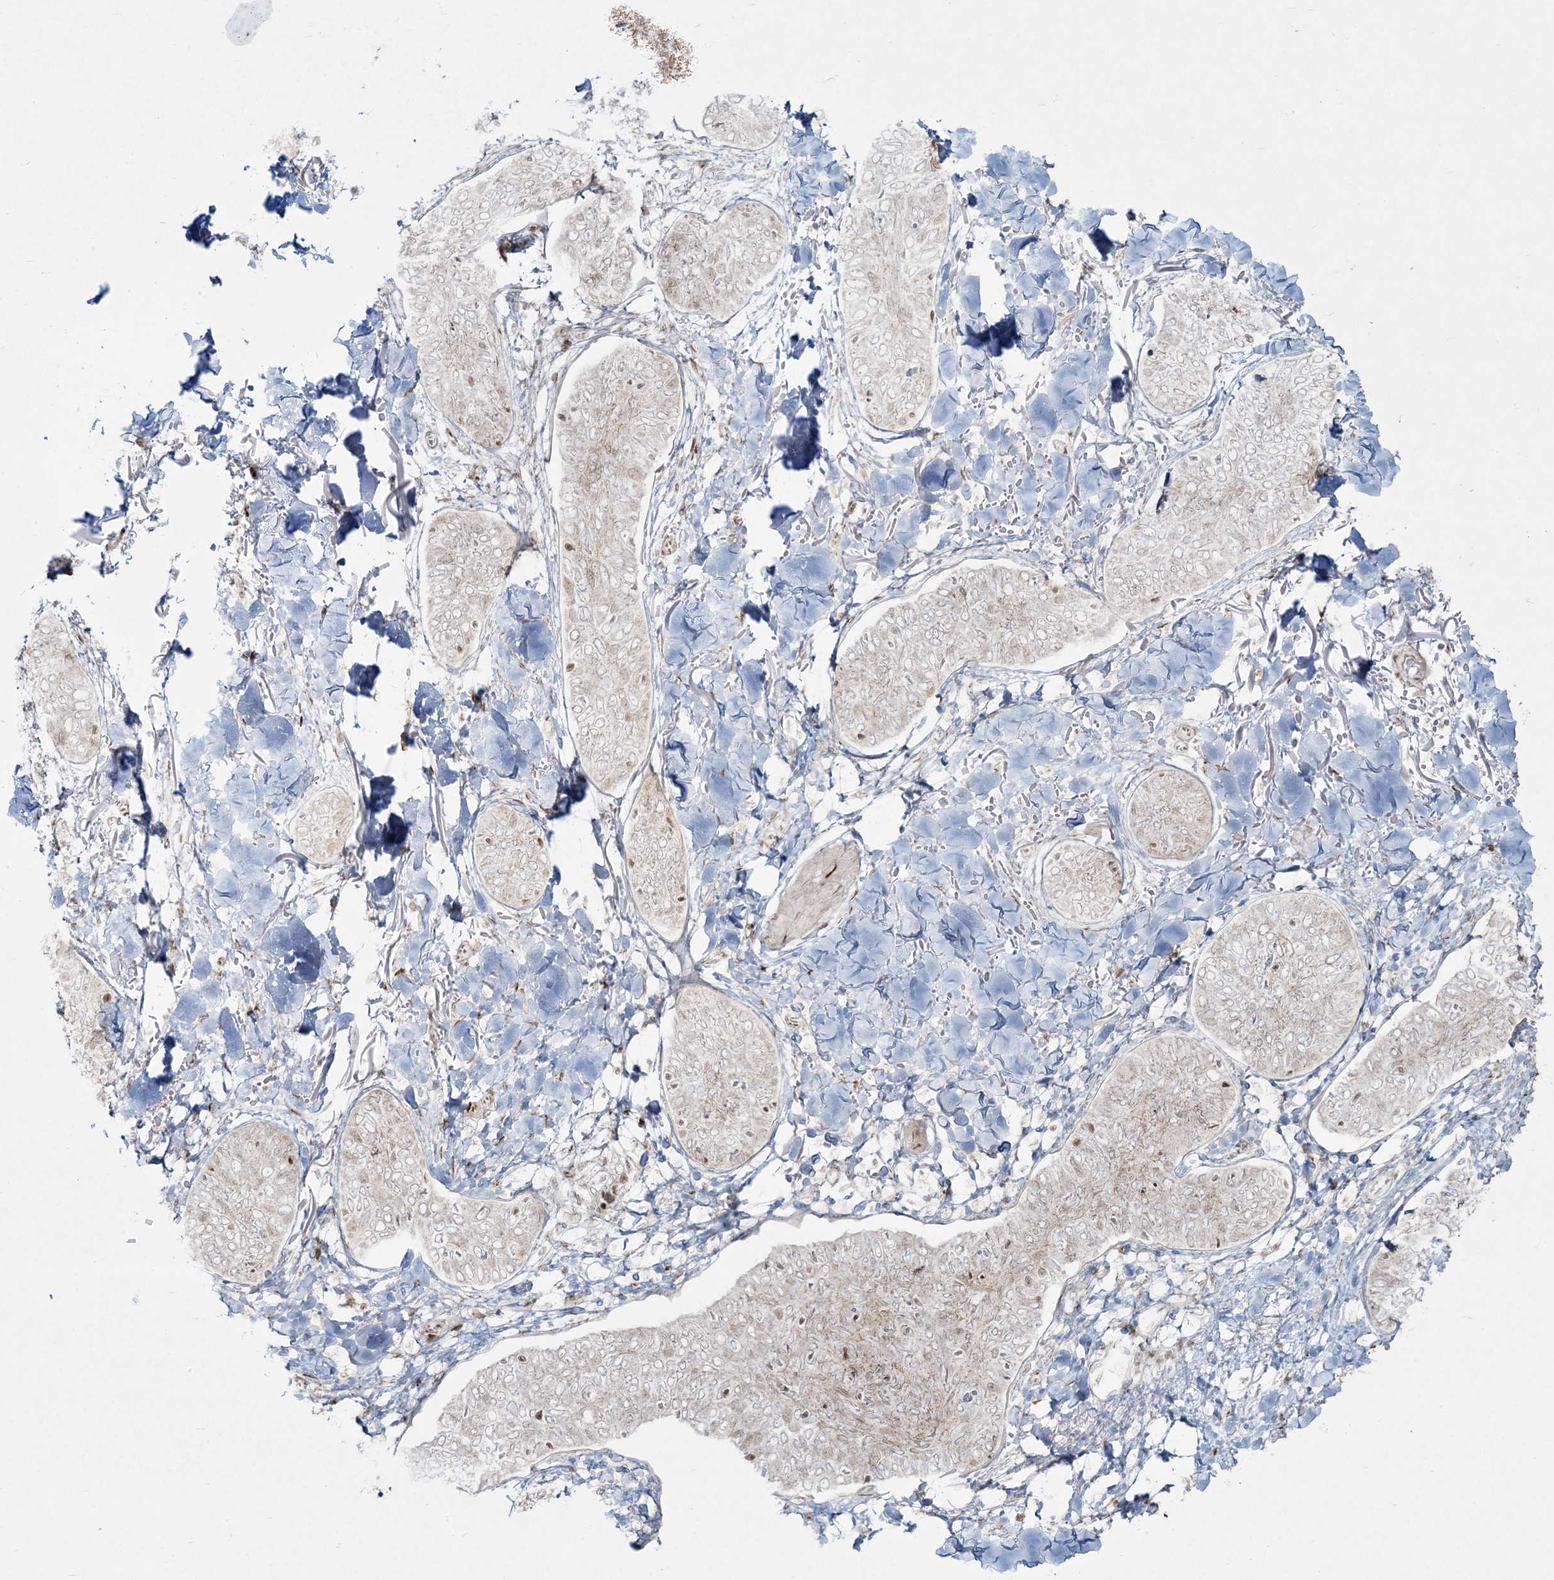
{"staining": {"intensity": "weak", "quantity": "<25%", "location": "nuclear"}, "tissue": "skin cancer", "cell_type": "Tumor cells", "image_type": "cancer", "snomed": [{"axis": "morphology", "description": "Basal cell carcinoma"}, {"axis": "topography", "description": "Skin"}], "caption": "Tumor cells are negative for brown protein staining in basal cell carcinoma (skin). The staining is performed using DAB brown chromogen with nuclei counter-stained in using hematoxylin.", "gene": "RBM10", "patient": {"sex": "male", "age": 85}}